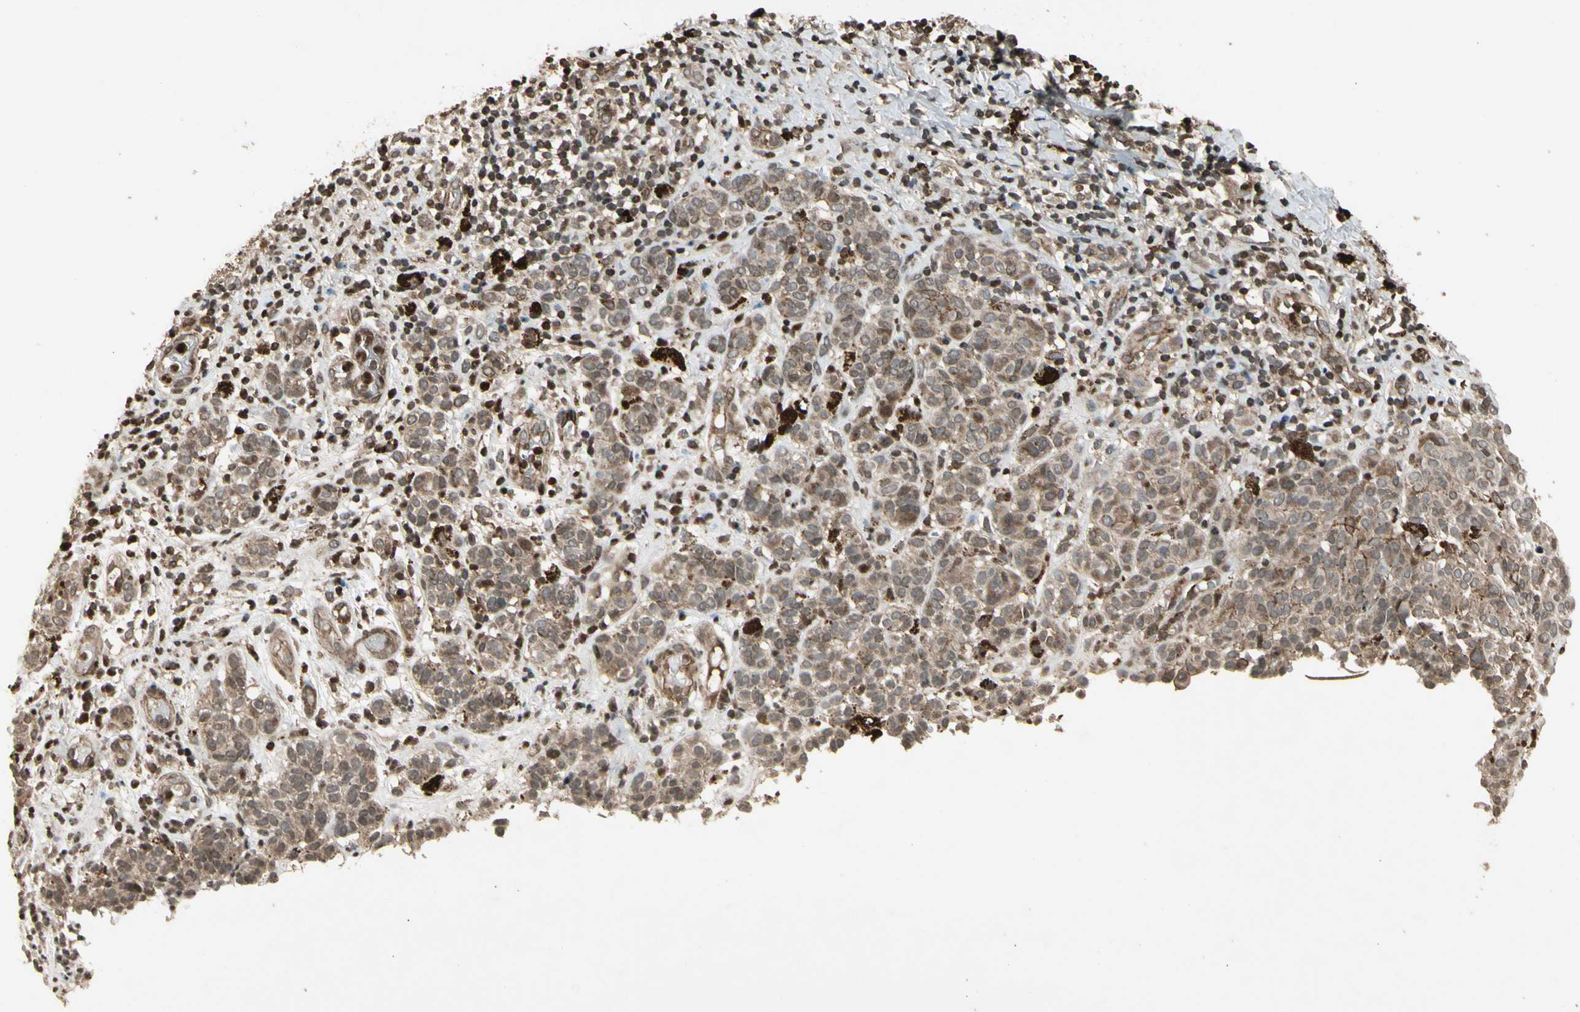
{"staining": {"intensity": "moderate", "quantity": ">75%", "location": "cytoplasmic/membranous"}, "tissue": "melanoma", "cell_type": "Tumor cells", "image_type": "cancer", "snomed": [{"axis": "morphology", "description": "Malignant melanoma, NOS"}, {"axis": "topography", "description": "Skin"}], "caption": "A brown stain shows moderate cytoplasmic/membranous staining of a protein in malignant melanoma tumor cells. (DAB = brown stain, brightfield microscopy at high magnification).", "gene": "GLRX", "patient": {"sex": "male", "age": 64}}